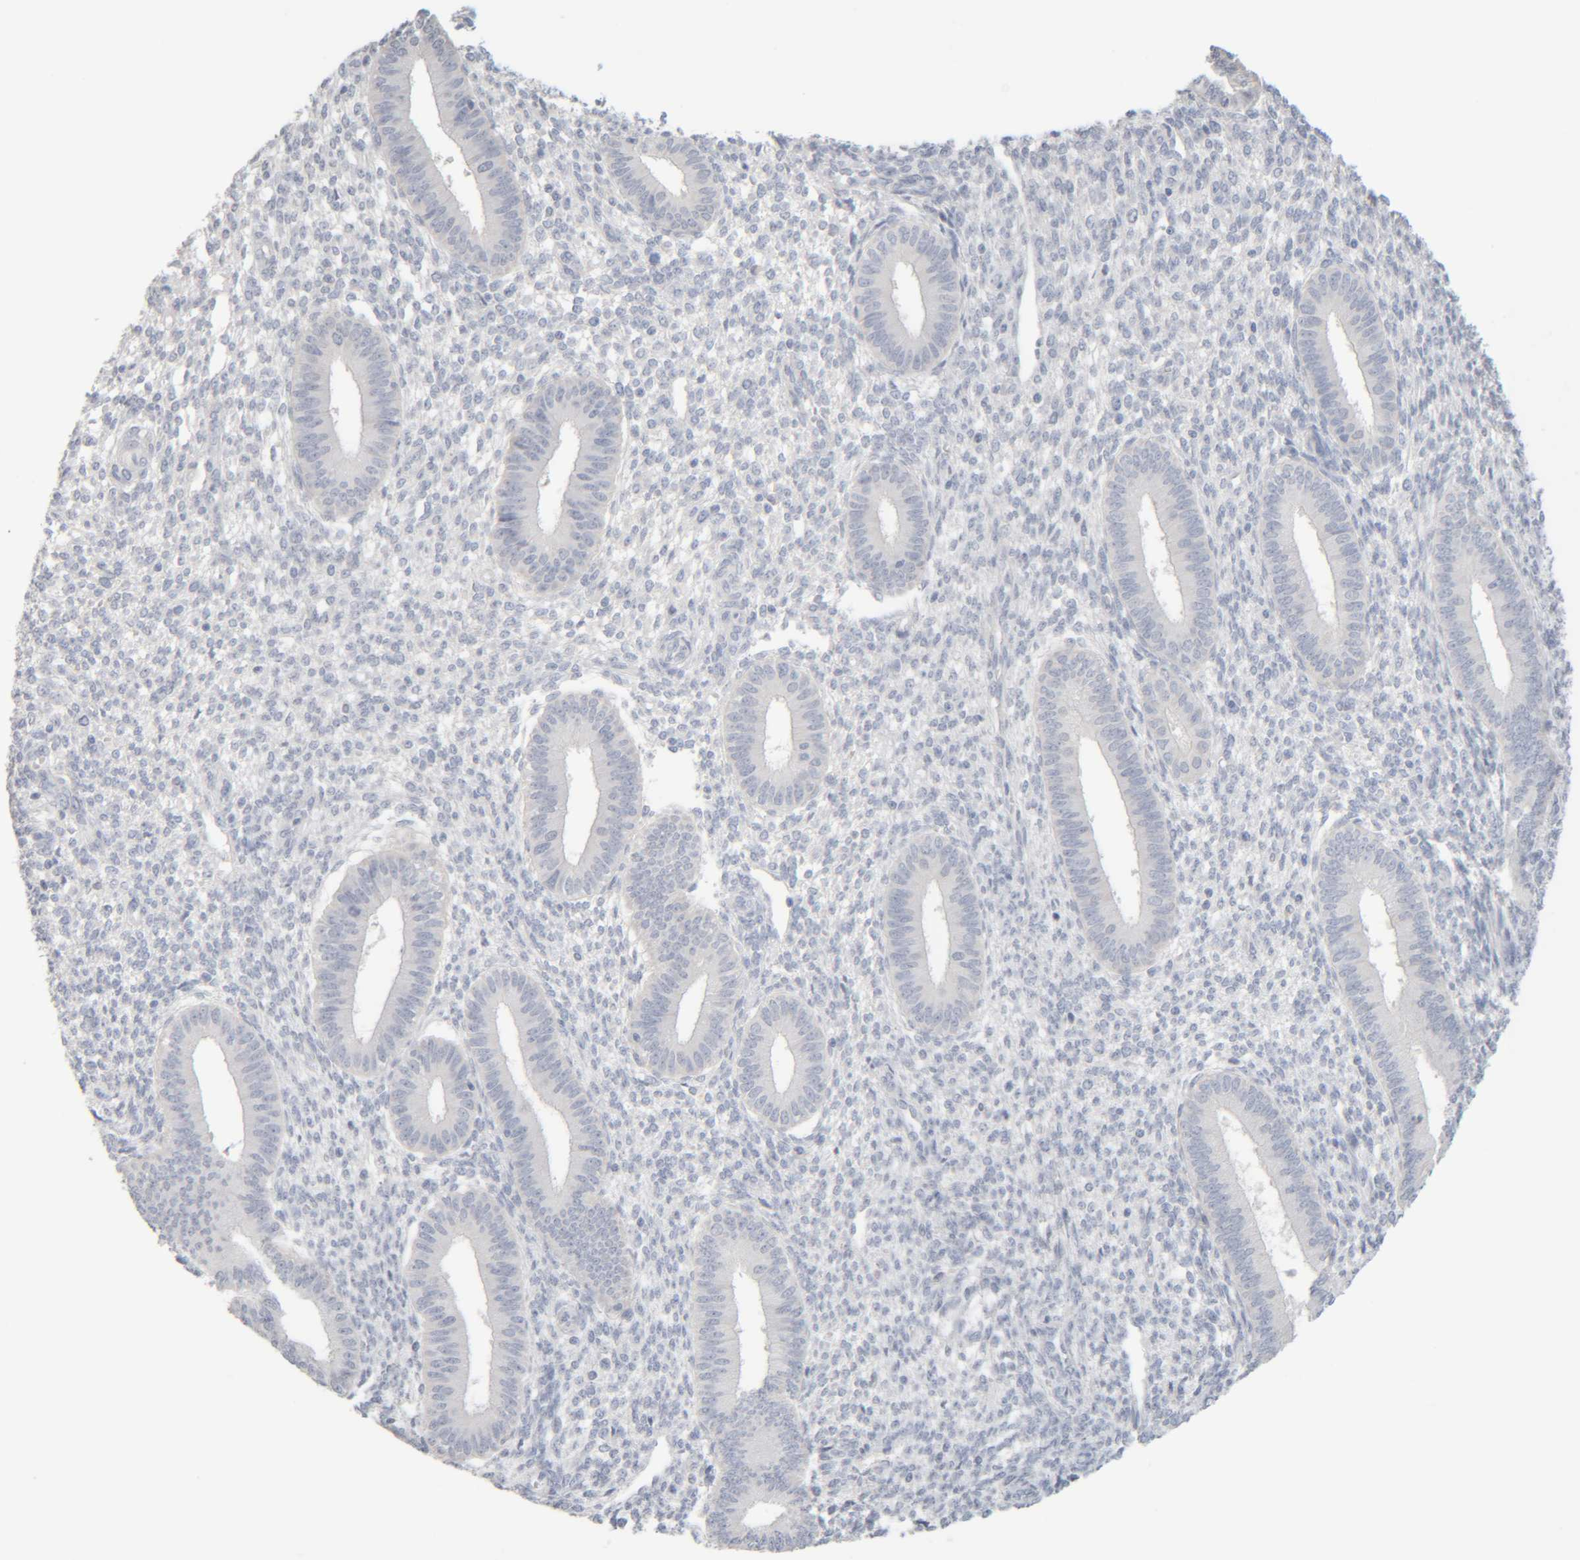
{"staining": {"intensity": "negative", "quantity": "none", "location": "none"}, "tissue": "endometrium", "cell_type": "Cells in endometrial stroma", "image_type": "normal", "snomed": [{"axis": "morphology", "description": "Normal tissue, NOS"}, {"axis": "topography", "description": "Endometrium"}], "caption": "Histopathology image shows no protein staining in cells in endometrial stroma of unremarkable endometrium.", "gene": "RIDA", "patient": {"sex": "female", "age": 46}}